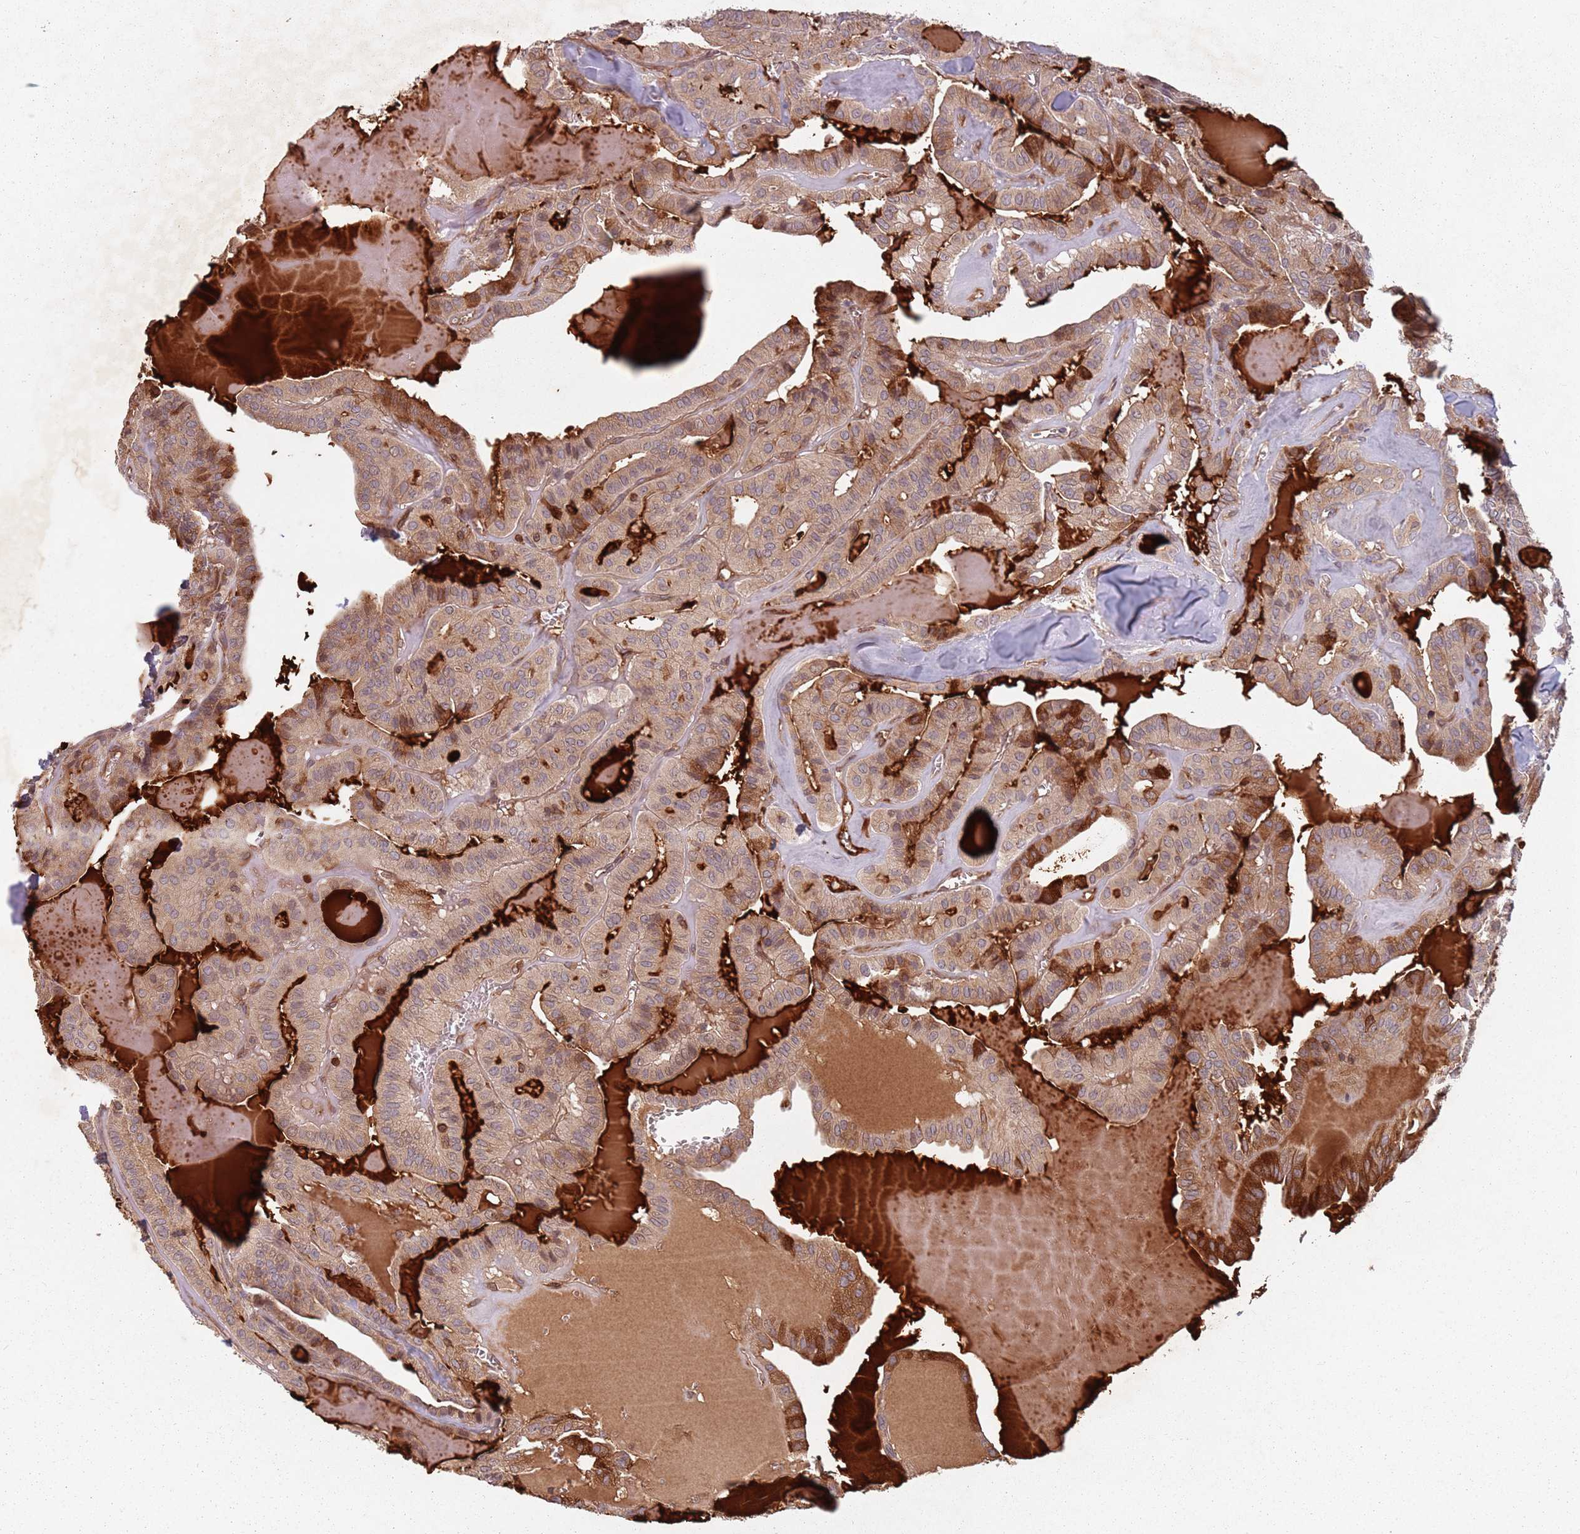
{"staining": {"intensity": "weak", "quantity": "25%-75%", "location": "cytoplasmic/membranous"}, "tissue": "thyroid cancer", "cell_type": "Tumor cells", "image_type": "cancer", "snomed": [{"axis": "morphology", "description": "Papillary adenocarcinoma, NOS"}, {"axis": "topography", "description": "Thyroid gland"}], "caption": "Protein expression by immunohistochemistry (IHC) exhibits weak cytoplasmic/membranous expression in about 25%-75% of tumor cells in thyroid cancer.", "gene": "GPR180", "patient": {"sex": "male", "age": 52}}